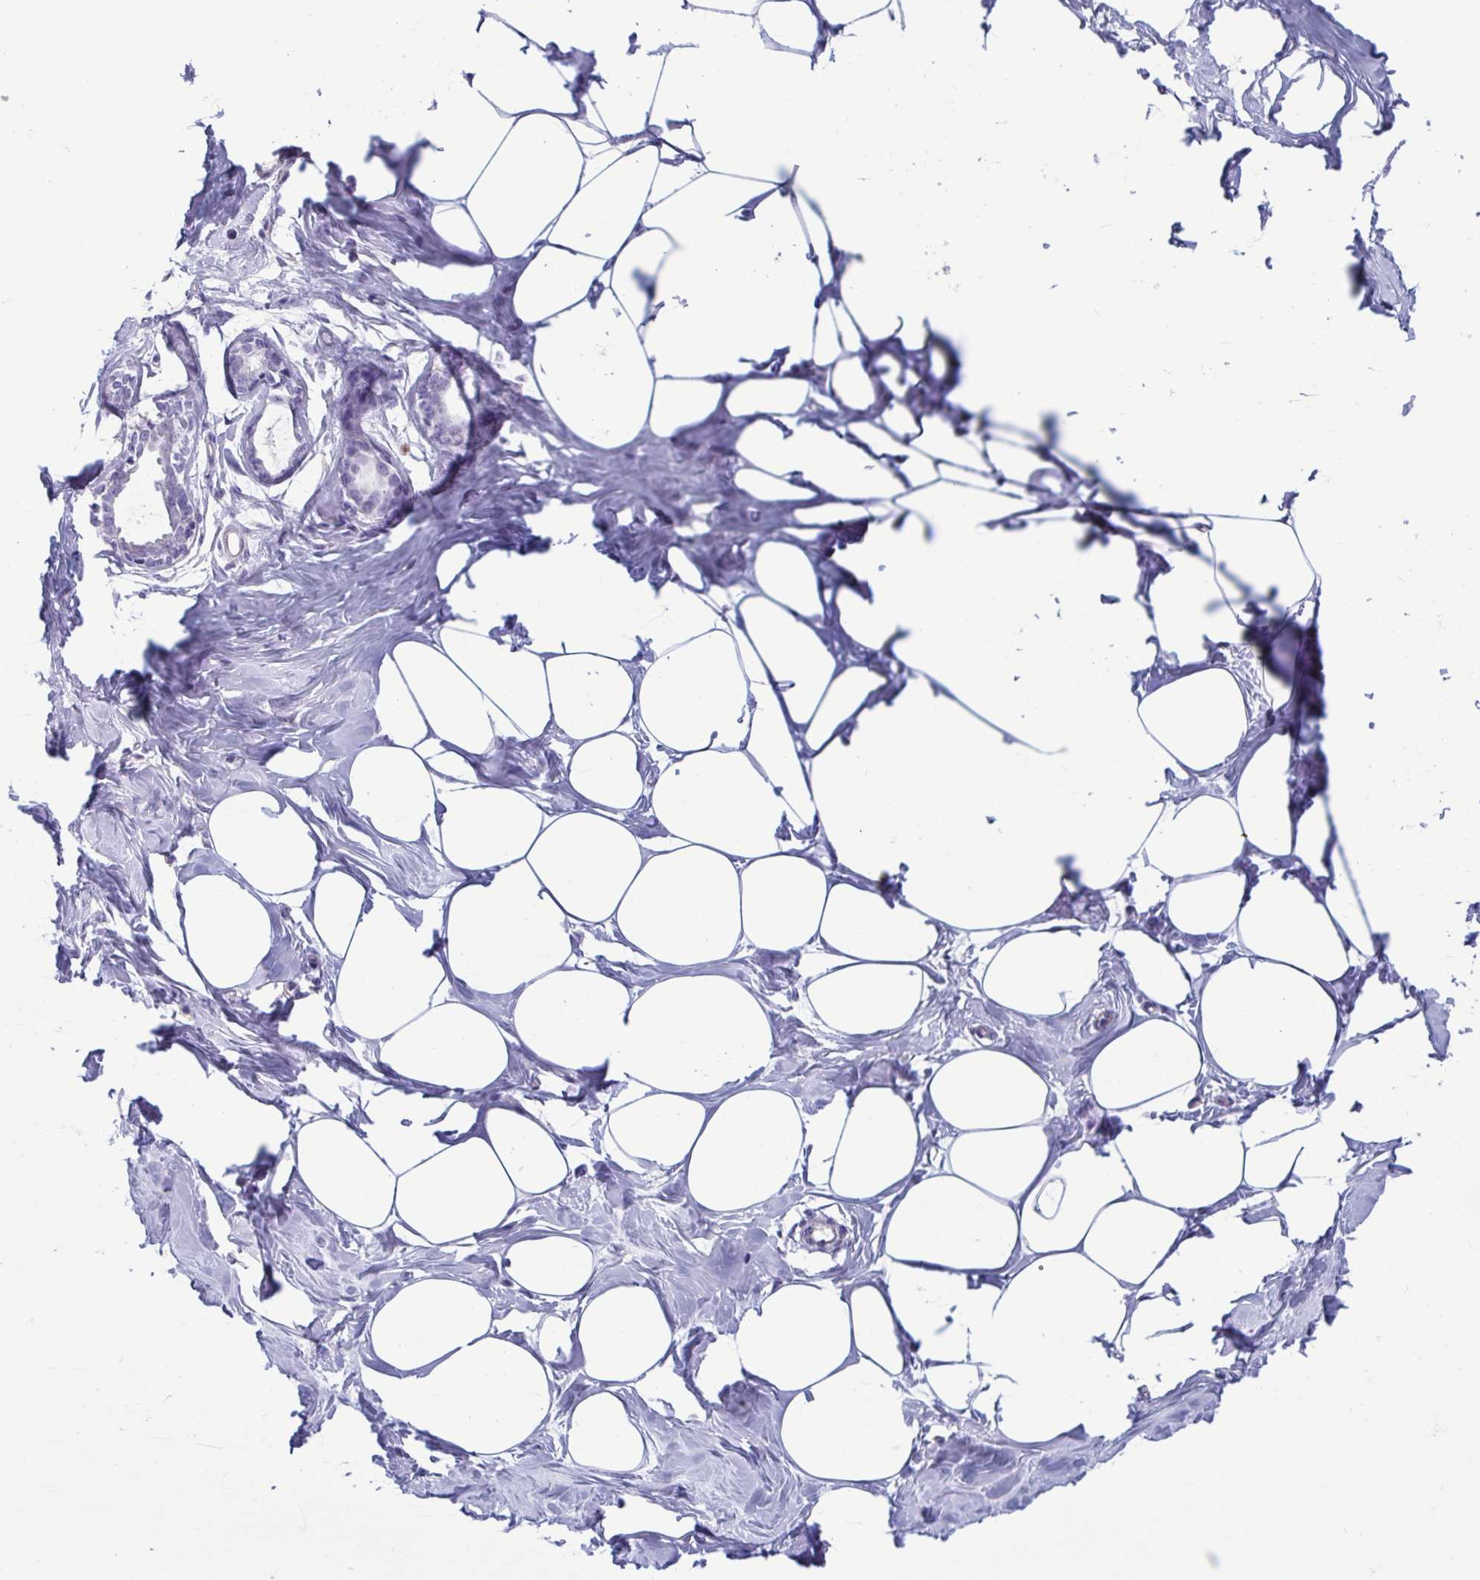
{"staining": {"intensity": "negative", "quantity": "none", "location": "none"}, "tissue": "breast", "cell_type": "Adipocytes", "image_type": "normal", "snomed": [{"axis": "morphology", "description": "Normal tissue, NOS"}, {"axis": "topography", "description": "Breast"}], "caption": "An IHC micrograph of benign breast is shown. There is no staining in adipocytes of breast.", "gene": "MORC4", "patient": {"sex": "female", "age": 27}}